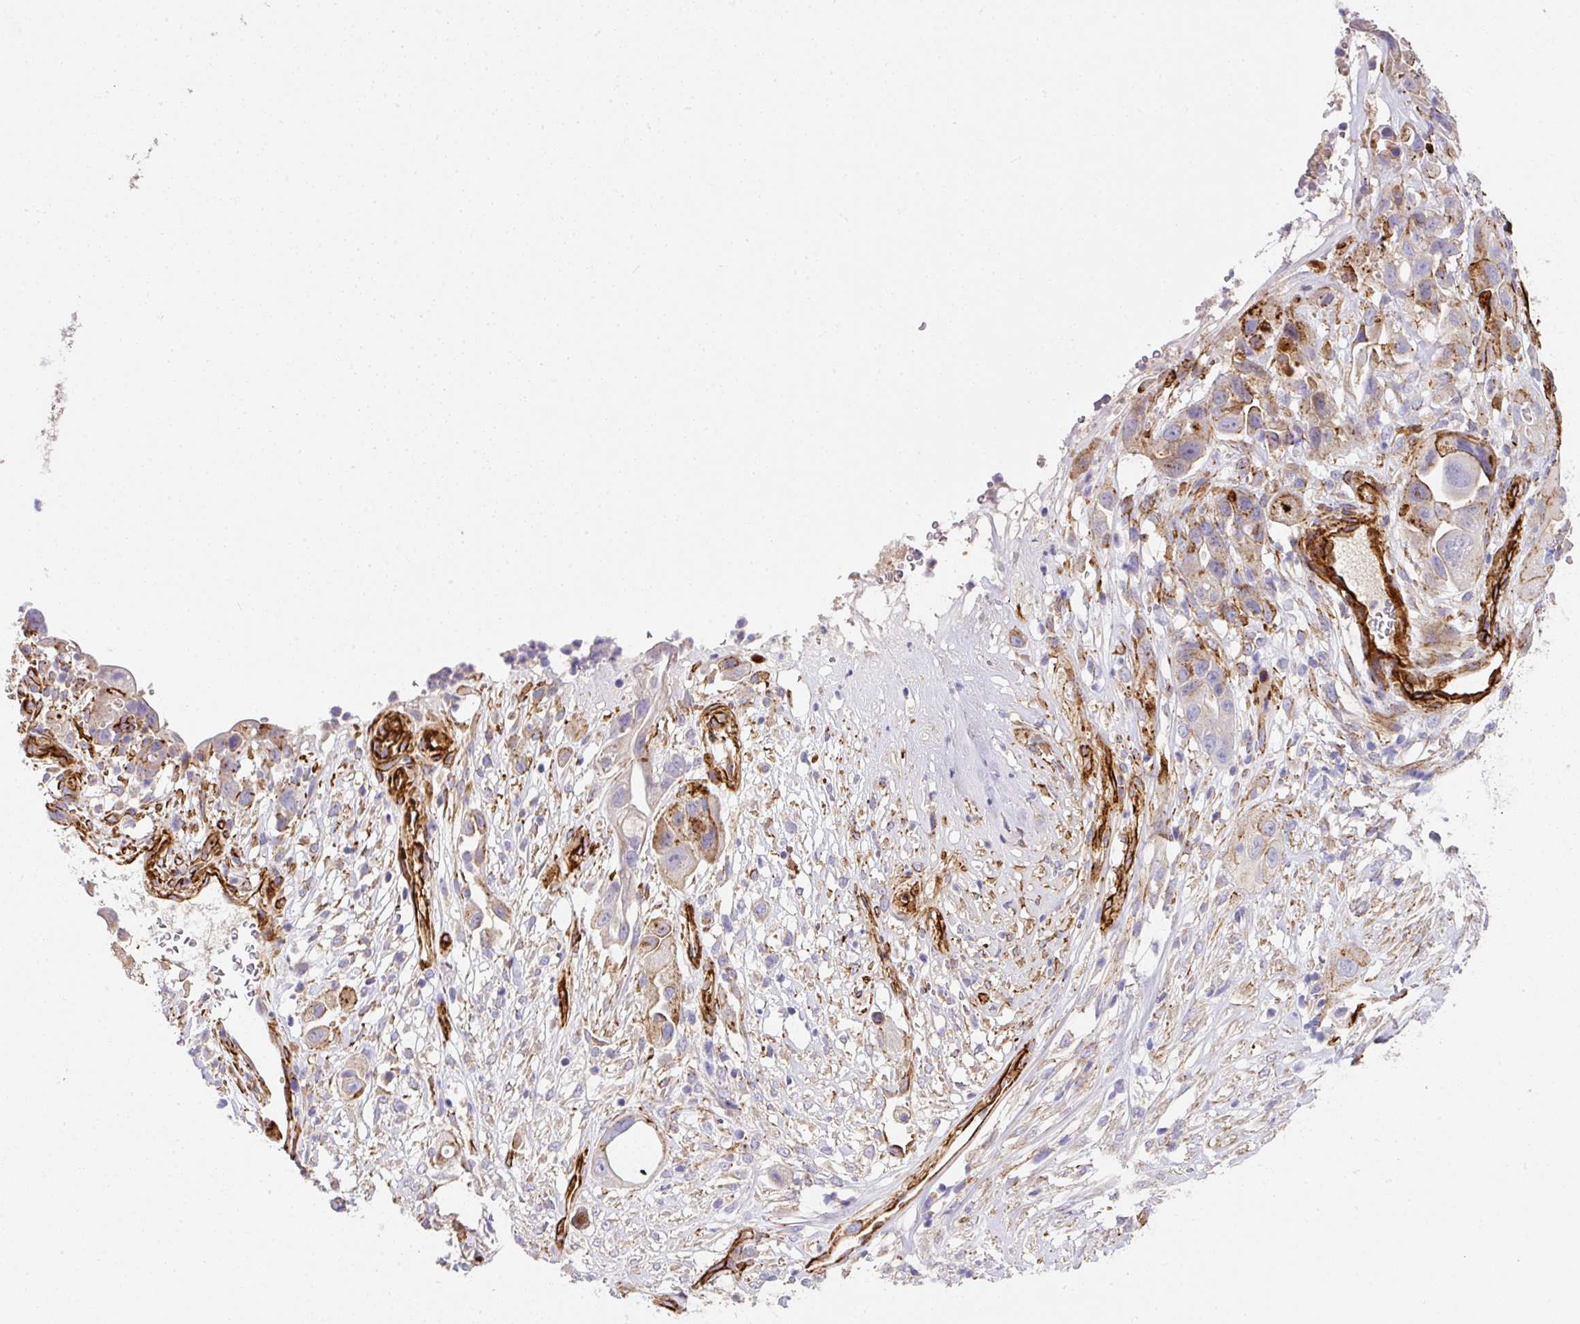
{"staining": {"intensity": "moderate", "quantity": "<25%", "location": "cytoplasmic/membranous"}, "tissue": "pancreatic cancer", "cell_type": "Tumor cells", "image_type": "cancer", "snomed": [{"axis": "morphology", "description": "Adenocarcinoma, NOS"}, {"axis": "topography", "description": "Pancreas"}], "caption": "Protein expression by immunohistochemistry exhibits moderate cytoplasmic/membranous expression in about <25% of tumor cells in pancreatic cancer (adenocarcinoma).", "gene": "SLC25A17", "patient": {"sex": "male", "age": 44}}